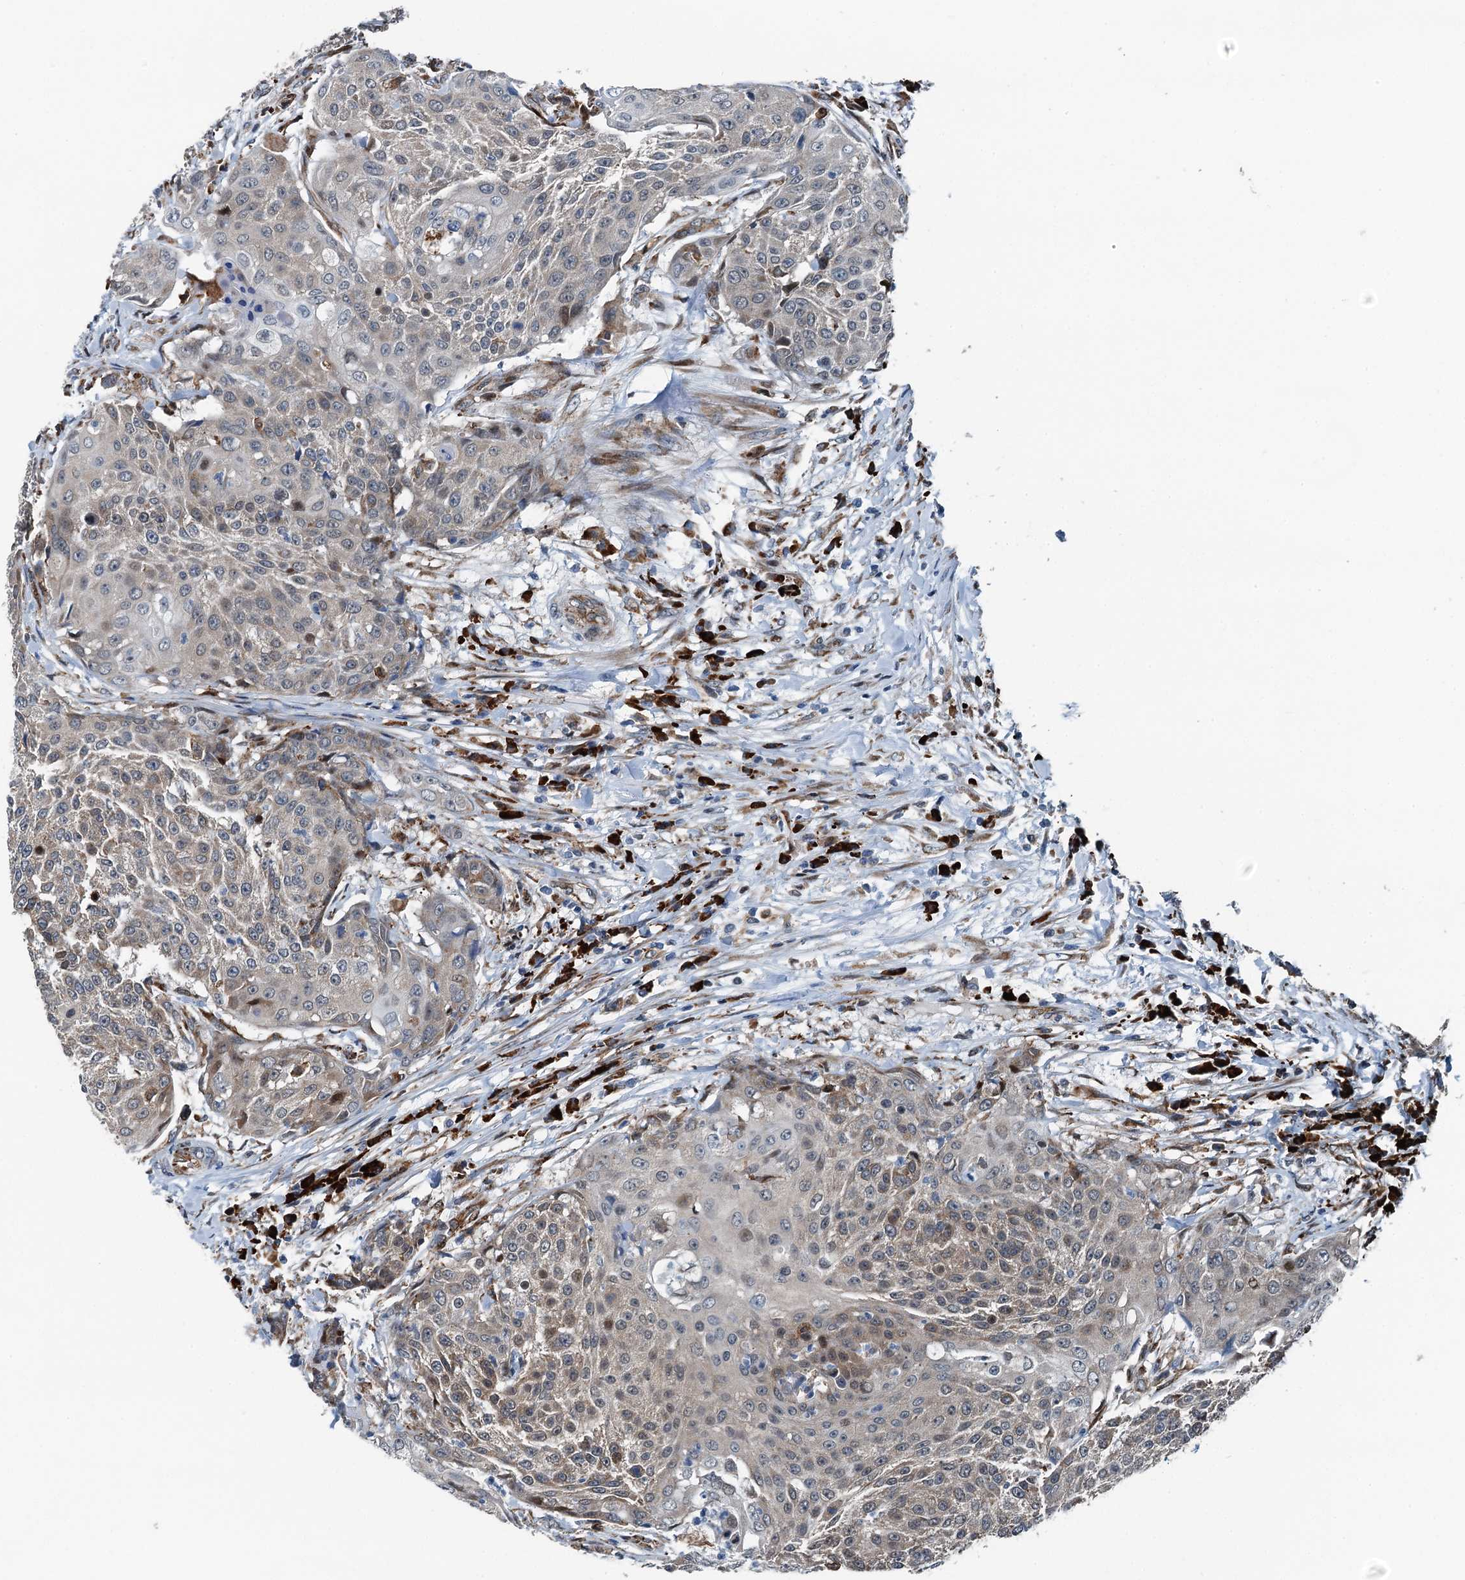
{"staining": {"intensity": "weak", "quantity": "25%-75%", "location": "nuclear"}, "tissue": "urothelial cancer", "cell_type": "Tumor cells", "image_type": "cancer", "snomed": [{"axis": "morphology", "description": "Urothelial carcinoma, High grade"}, {"axis": "topography", "description": "Urinary bladder"}], "caption": "DAB (3,3'-diaminobenzidine) immunohistochemical staining of human high-grade urothelial carcinoma displays weak nuclear protein staining in about 25%-75% of tumor cells.", "gene": "TAMALIN", "patient": {"sex": "female", "age": 63}}